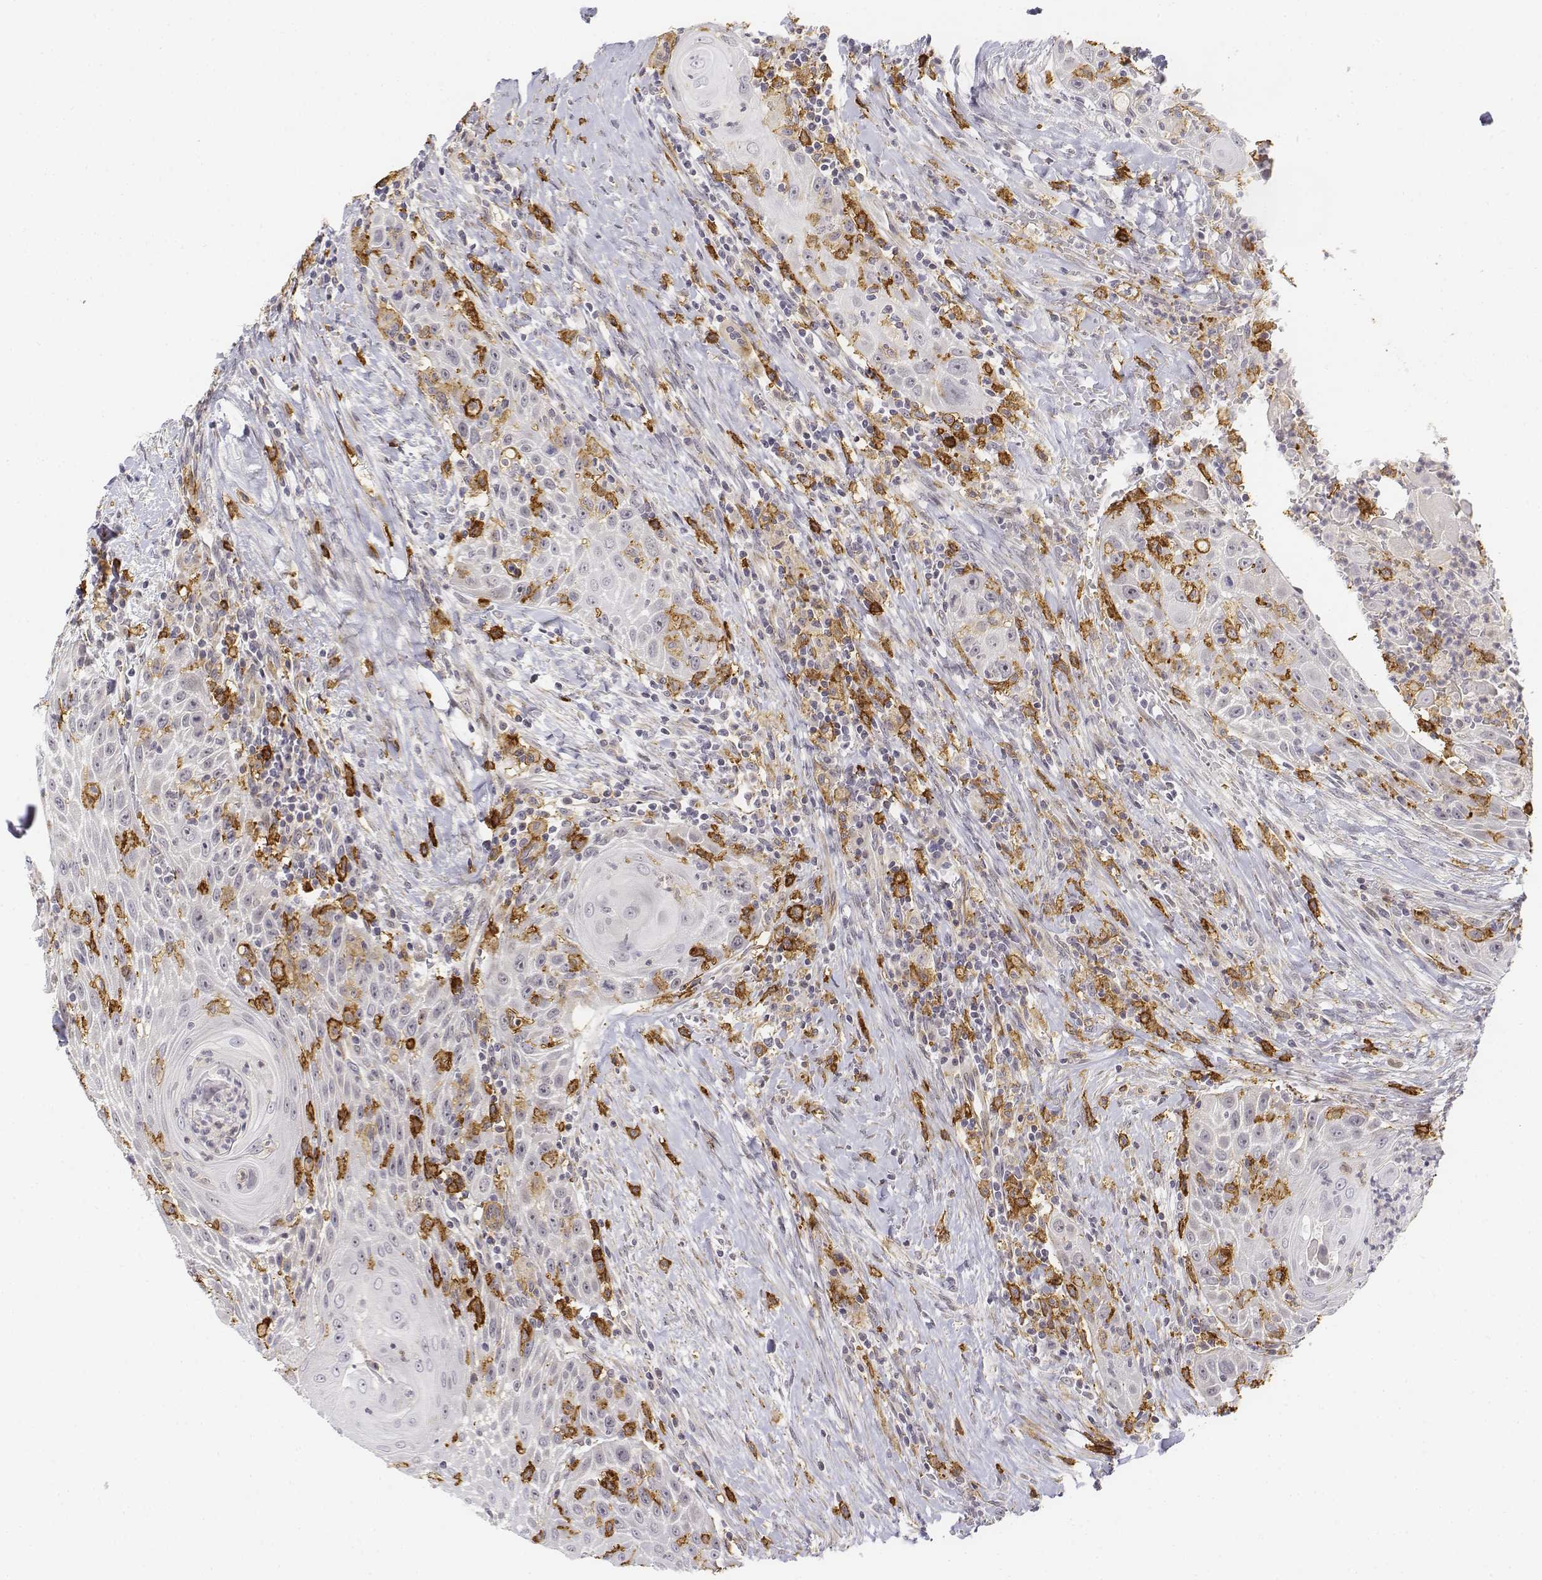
{"staining": {"intensity": "negative", "quantity": "none", "location": "none"}, "tissue": "head and neck cancer", "cell_type": "Tumor cells", "image_type": "cancer", "snomed": [{"axis": "morphology", "description": "Squamous cell carcinoma, NOS"}, {"axis": "topography", "description": "Head-Neck"}], "caption": "High power microscopy photomicrograph of an immunohistochemistry (IHC) photomicrograph of squamous cell carcinoma (head and neck), revealing no significant expression in tumor cells.", "gene": "CD14", "patient": {"sex": "male", "age": 69}}